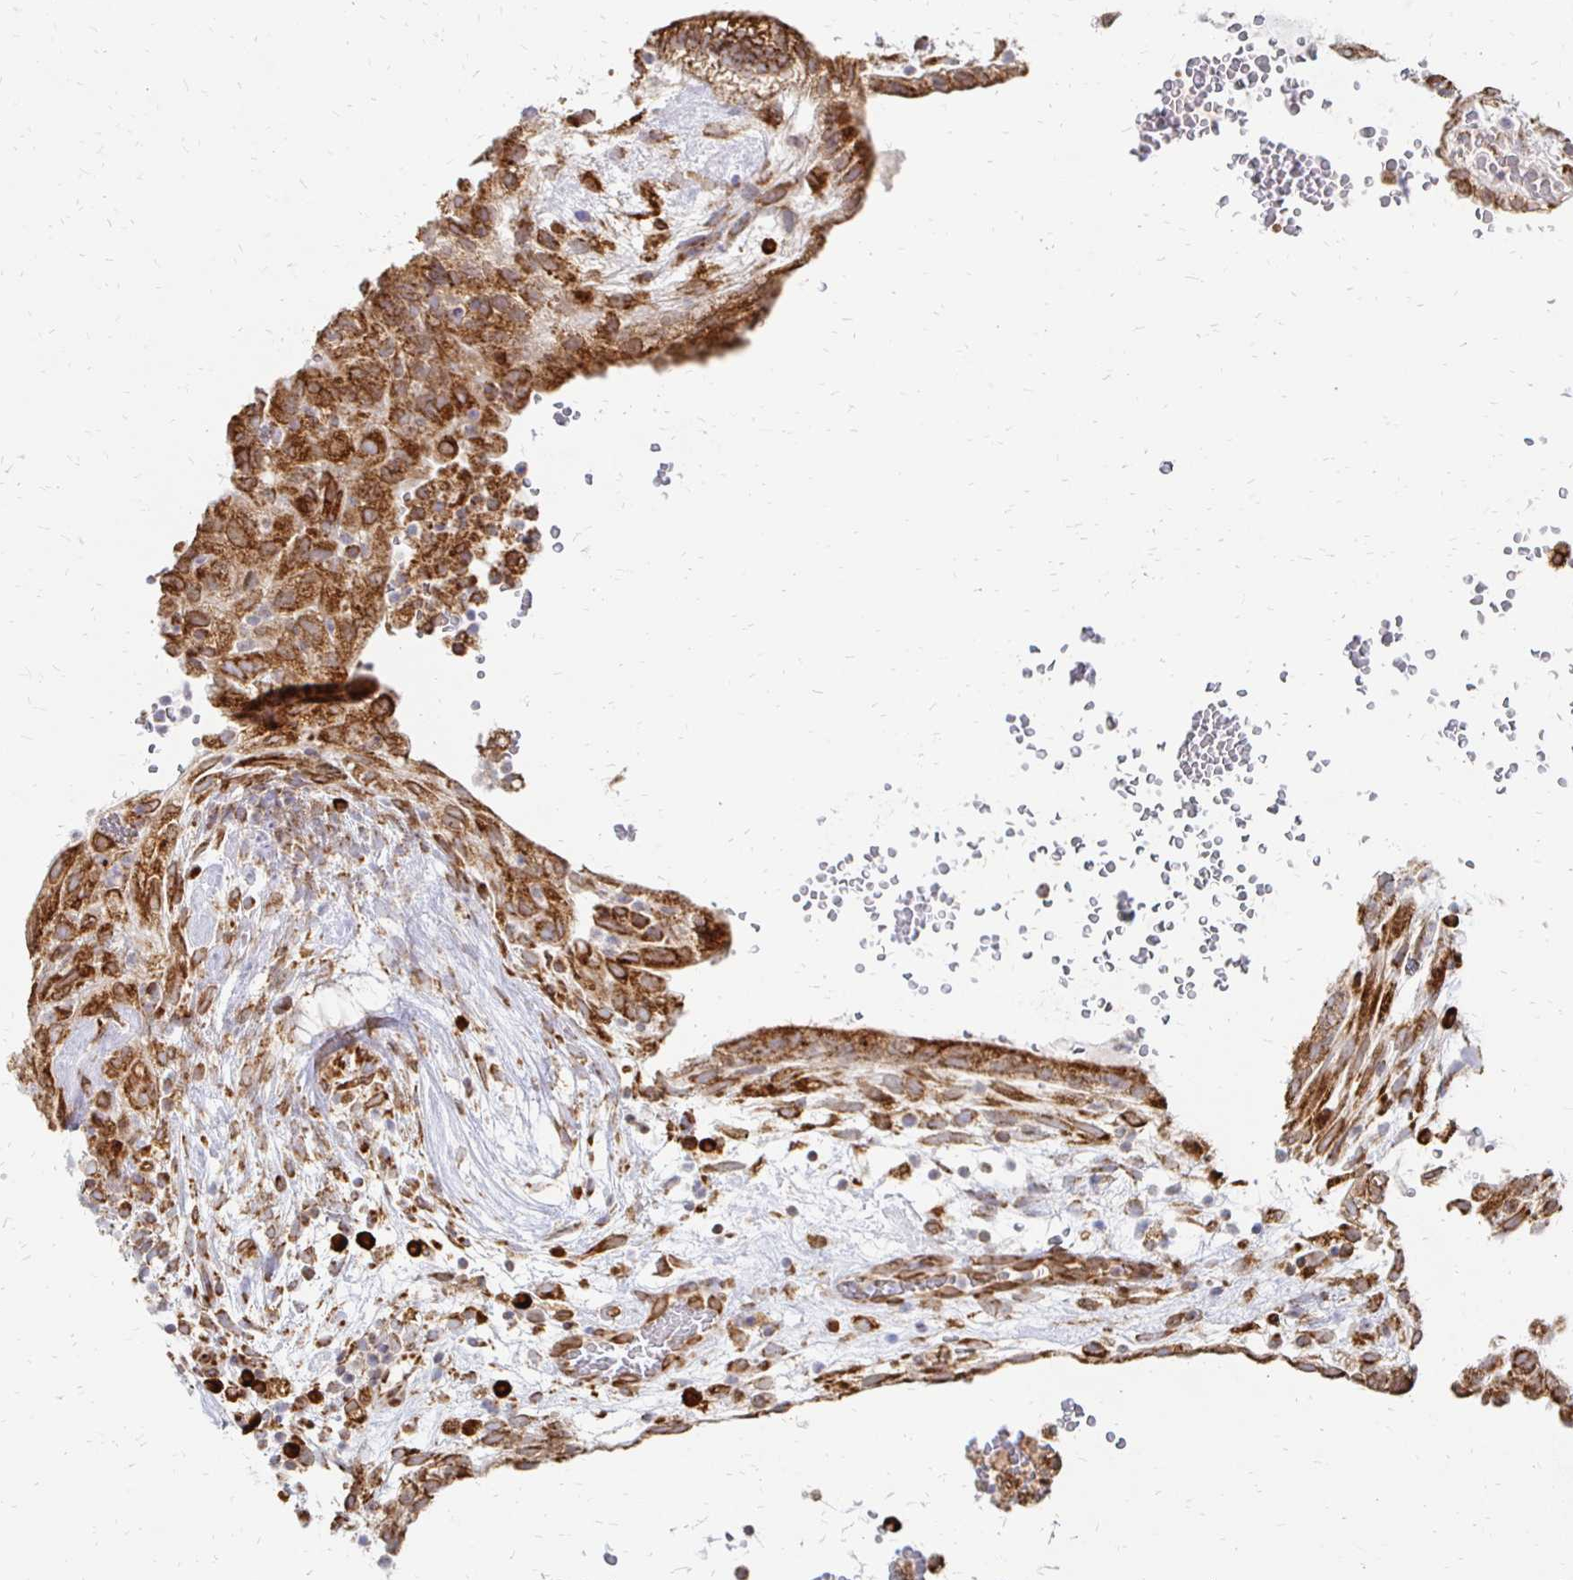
{"staining": {"intensity": "strong", "quantity": "25%-75%", "location": "cytoplasmic/membranous,nuclear"}, "tissue": "testis cancer", "cell_type": "Tumor cells", "image_type": "cancer", "snomed": [{"axis": "morphology", "description": "Normal tissue, NOS"}, {"axis": "morphology", "description": "Carcinoma, Embryonal, NOS"}, {"axis": "topography", "description": "Testis"}], "caption": "Human testis cancer (embryonal carcinoma) stained with a brown dye reveals strong cytoplasmic/membranous and nuclear positive positivity in approximately 25%-75% of tumor cells.", "gene": "PELI3", "patient": {"sex": "male", "age": 32}}